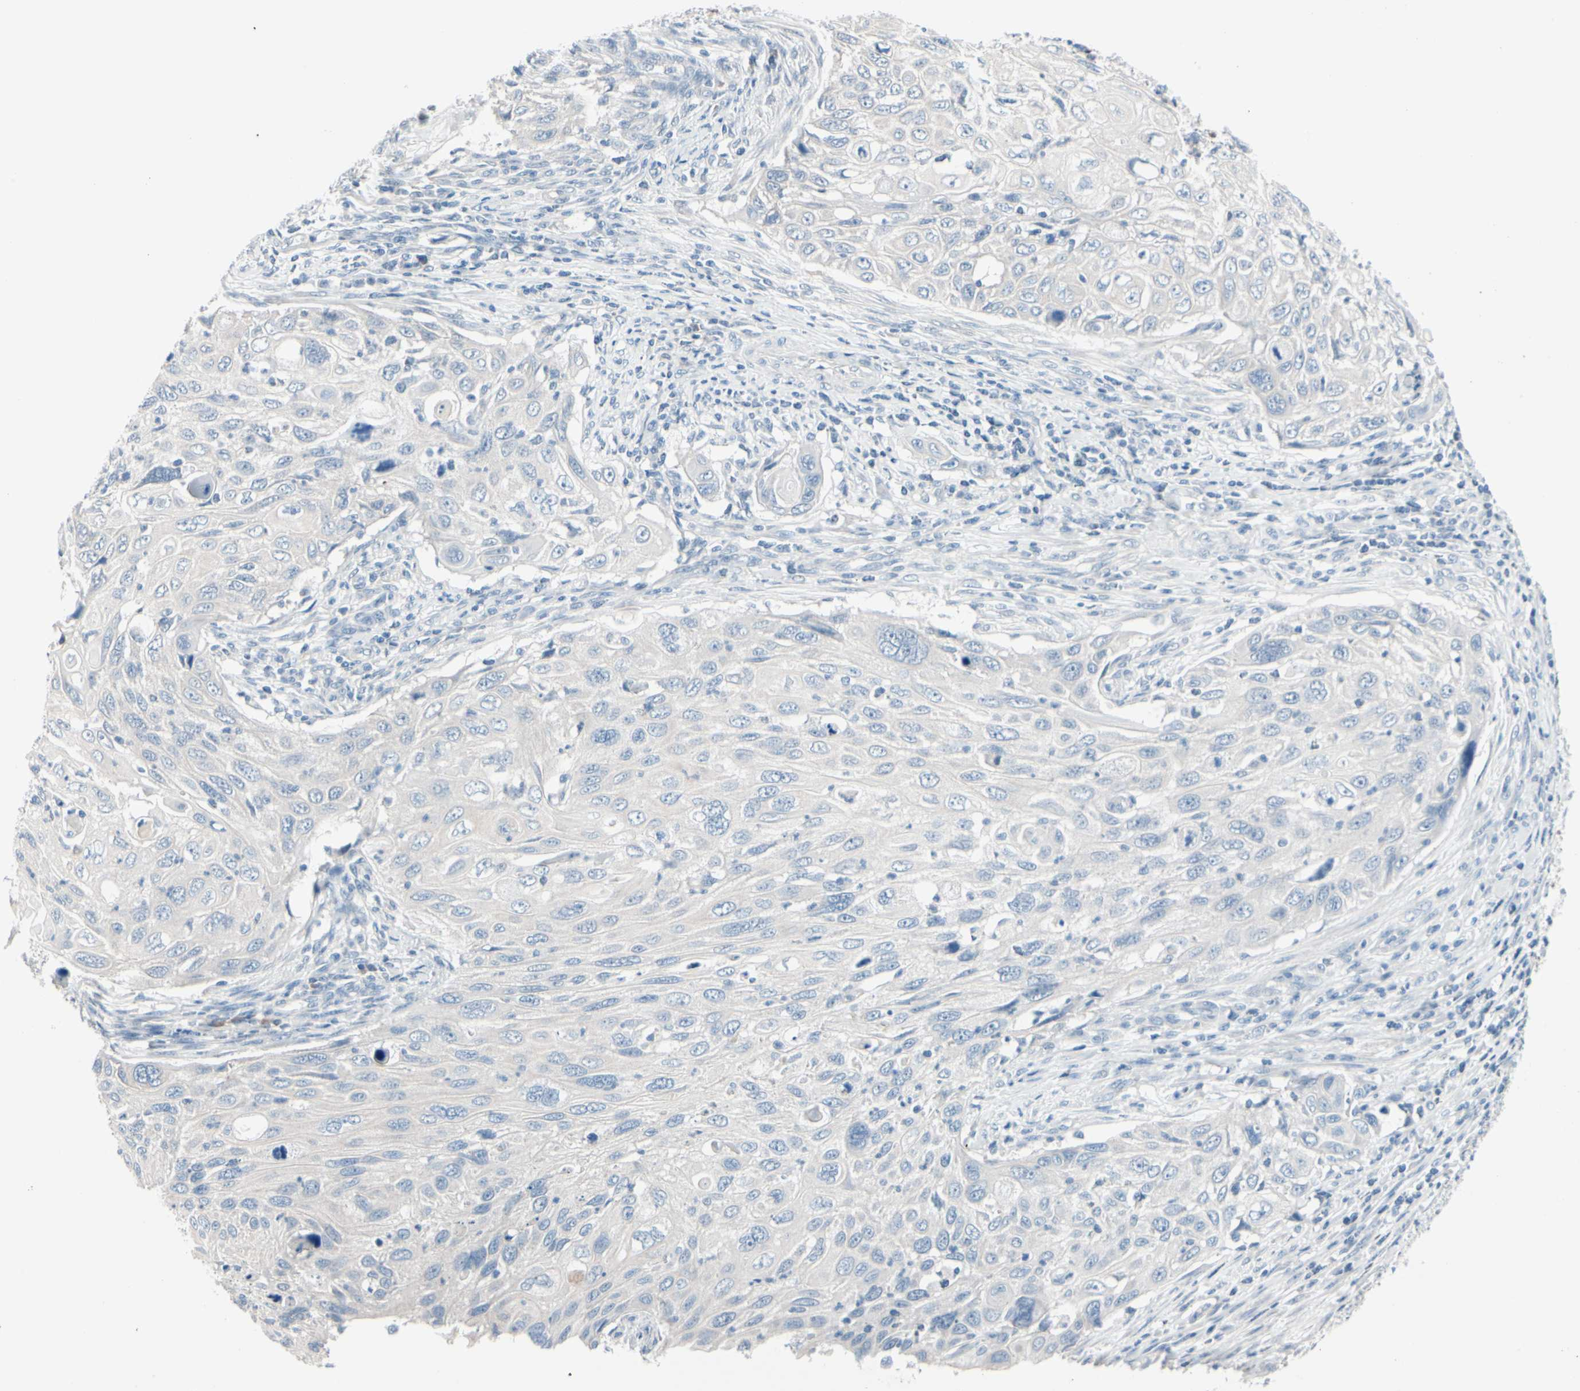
{"staining": {"intensity": "negative", "quantity": "none", "location": "none"}, "tissue": "cervical cancer", "cell_type": "Tumor cells", "image_type": "cancer", "snomed": [{"axis": "morphology", "description": "Squamous cell carcinoma, NOS"}, {"axis": "topography", "description": "Cervix"}], "caption": "High magnification brightfield microscopy of cervical cancer (squamous cell carcinoma) stained with DAB (3,3'-diaminobenzidine) (brown) and counterstained with hematoxylin (blue): tumor cells show no significant positivity.", "gene": "PGR", "patient": {"sex": "female", "age": 70}}